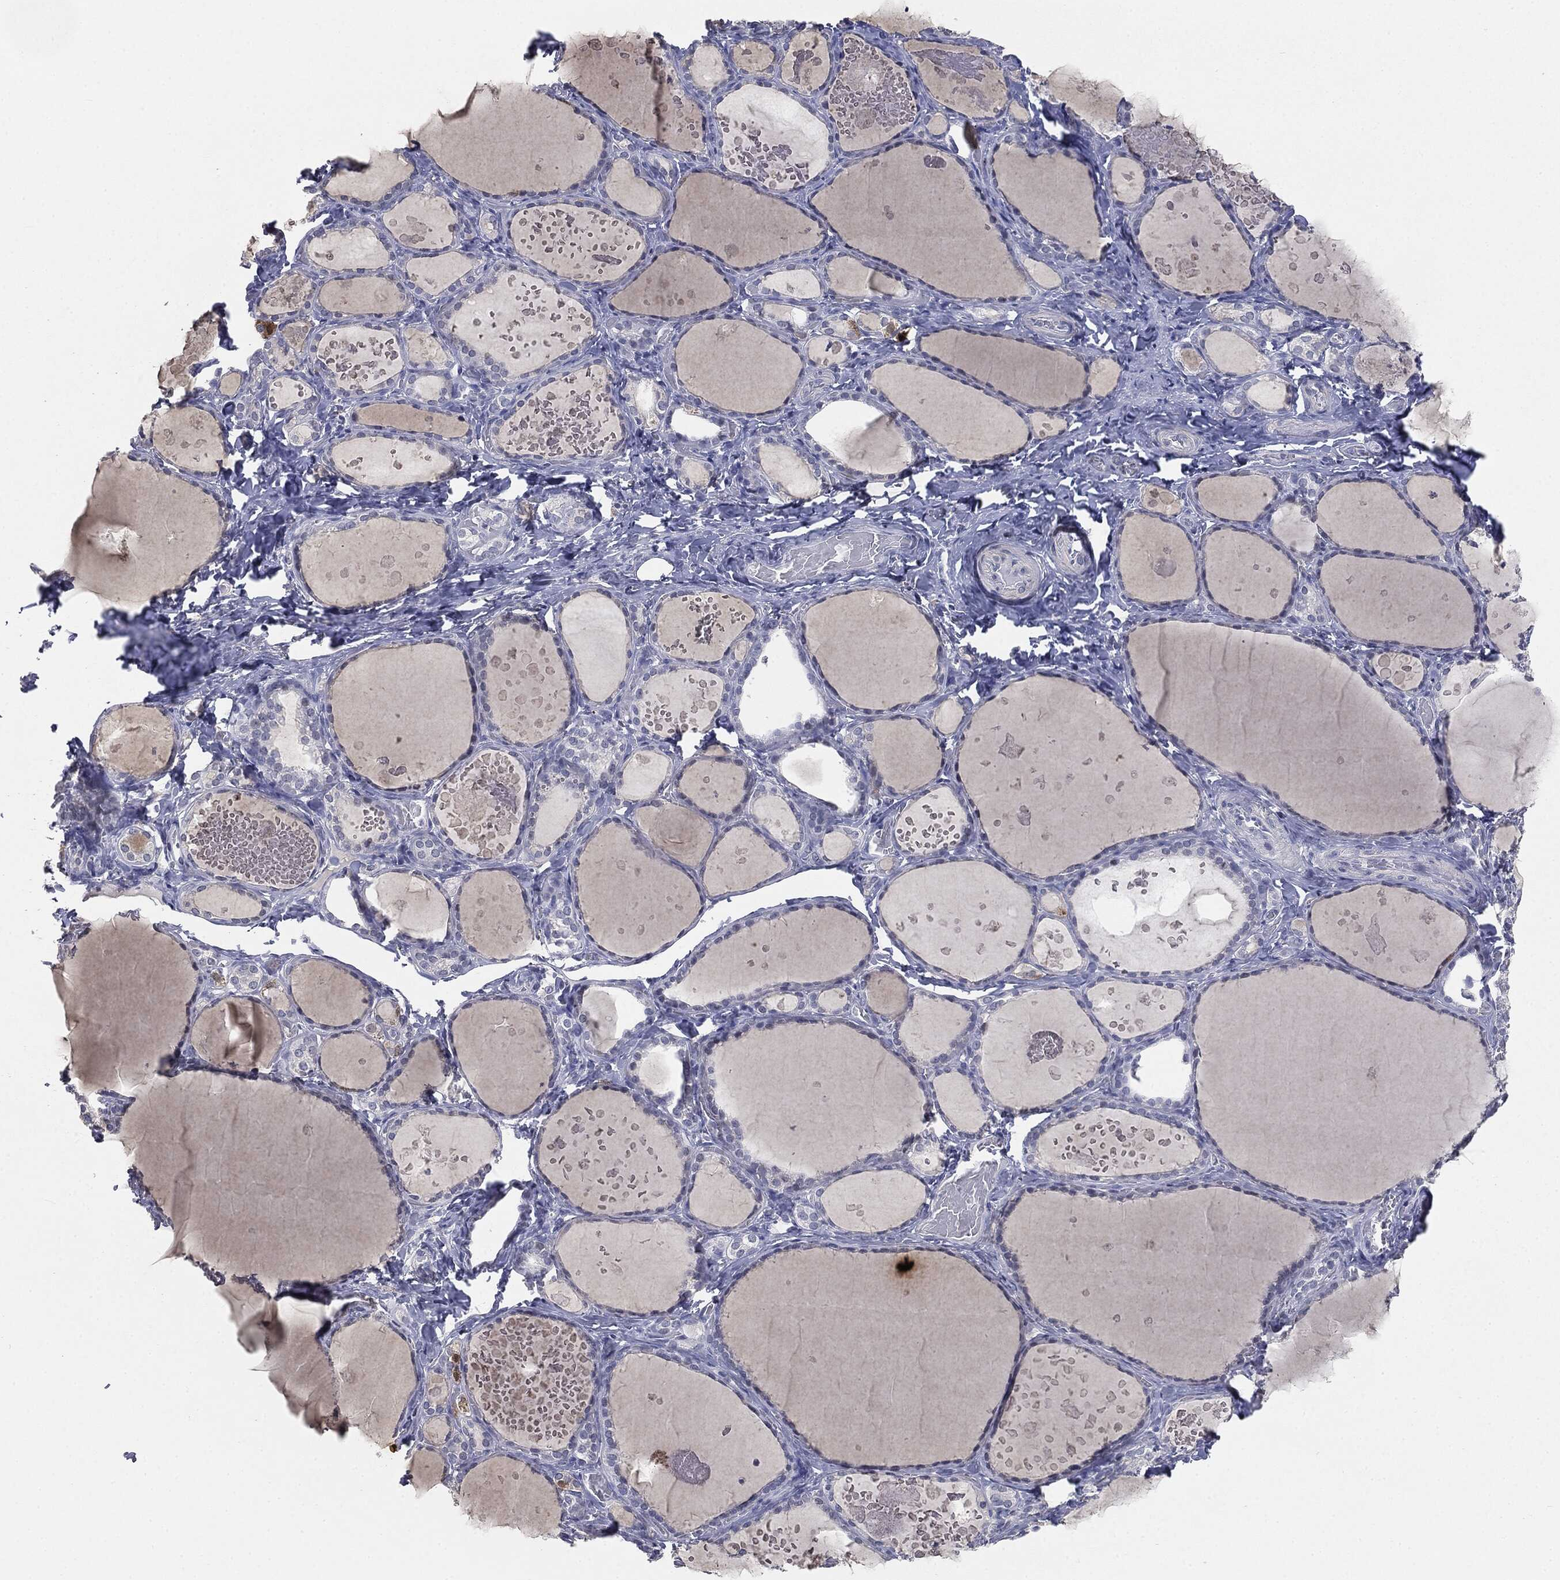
{"staining": {"intensity": "negative", "quantity": "none", "location": "none"}, "tissue": "thyroid gland", "cell_type": "Glandular cells", "image_type": "normal", "snomed": [{"axis": "morphology", "description": "Normal tissue, NOS"}, {"axis": "topography", "description": "Thyroid gland"}], "caption": "This is a image of immunohistochemistry staining of benign thyroid gland, which shows no positivity in glandular cells.", "gene": "SLC2A2", "patient": {"sex": "female", "age": 56}}